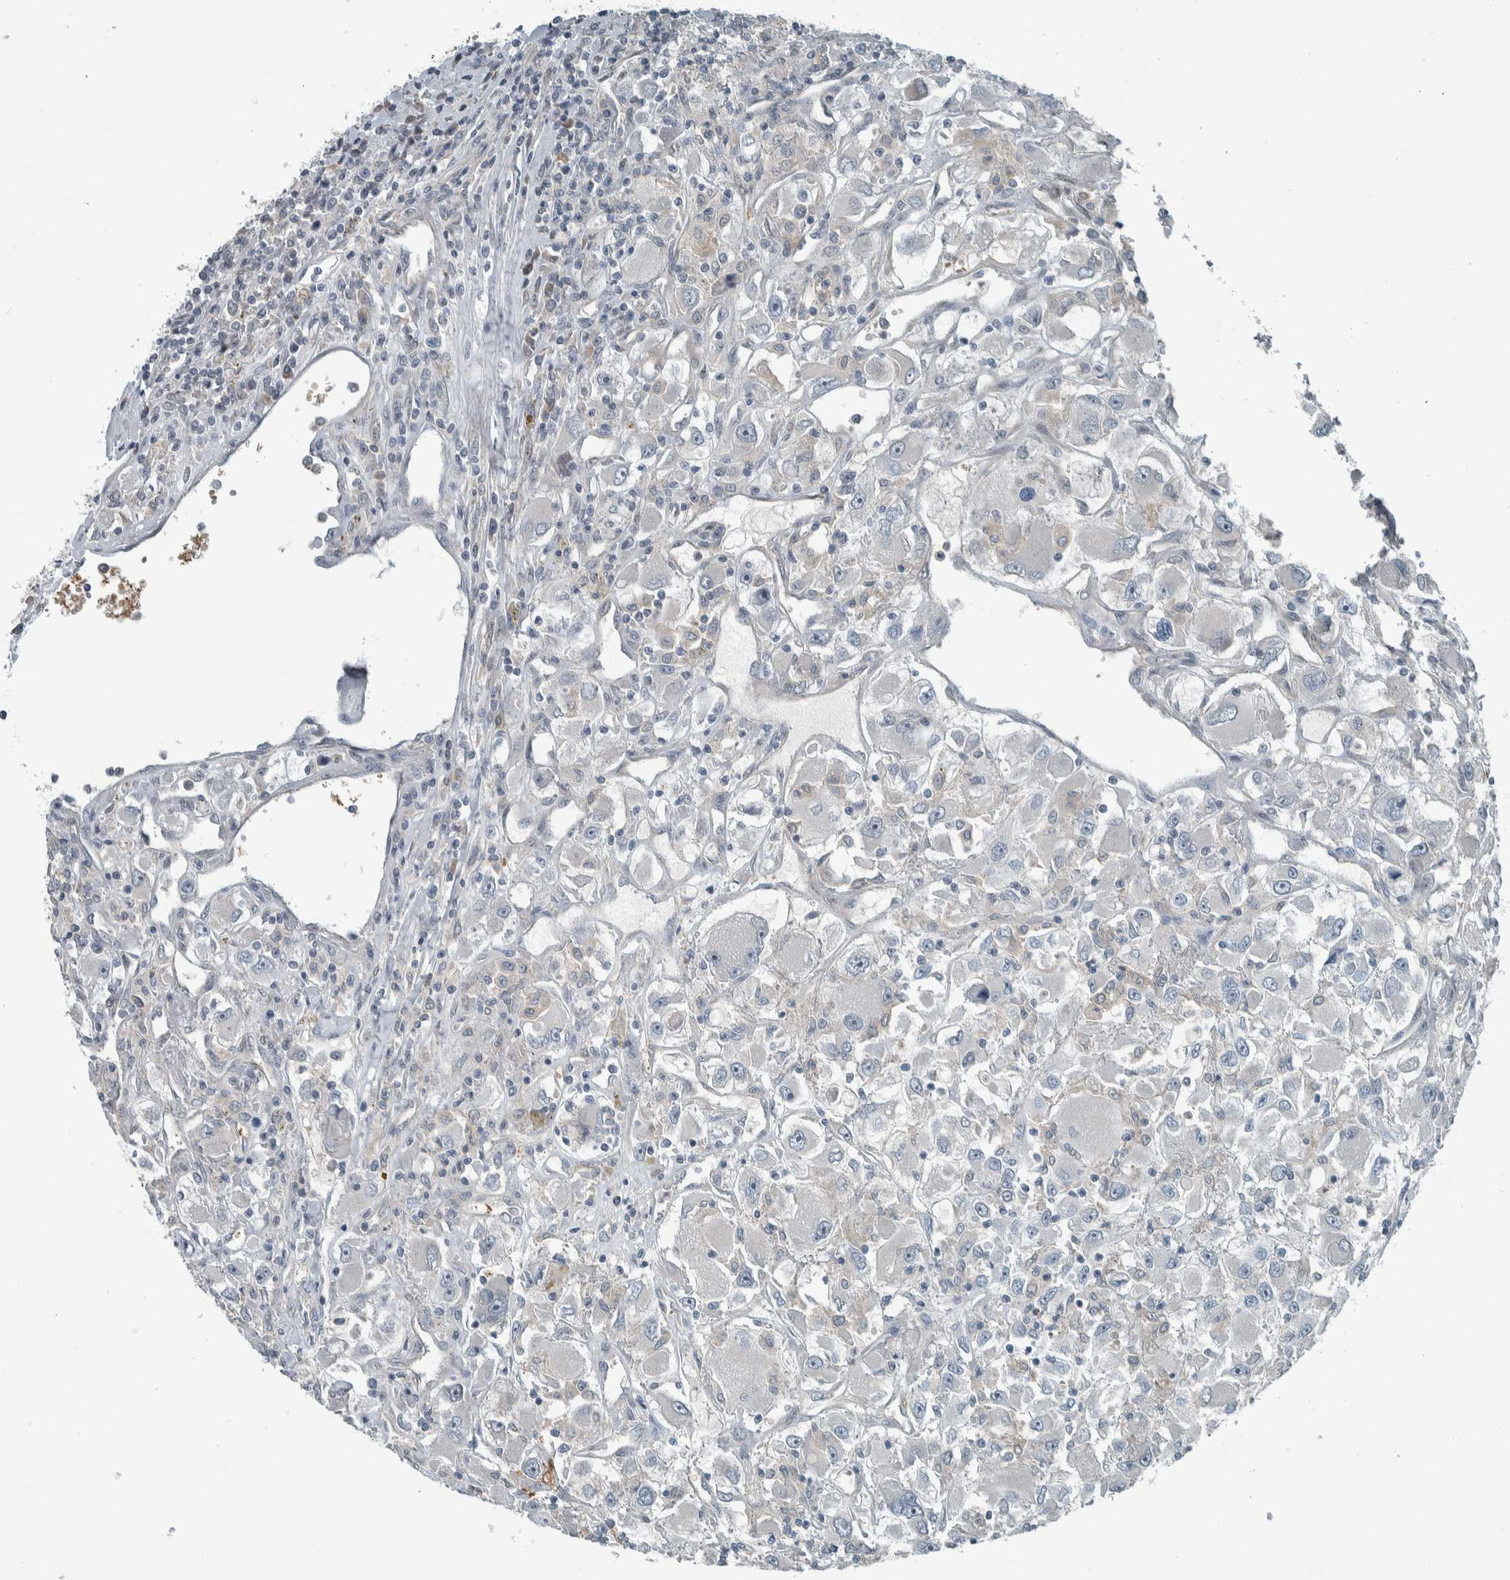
{"staining": {"intensity": "negative", "quantity": "none", "location": "none"}, "tissue": "renal cancer", "cell_type": "Tumor cells", "image_type": "cancer", "snomed": [{"axis": "morphology", "description": "Adenocarcinoma, NOS"}, {"axis": "topography", "description": "Kidney"}], "caption": "A high-resolution image shows immunohistochemistry staining of renal adenocarcinoma, which displays no significant expression in tumor cells.", "gene": "ALAD", "patient": {"sex": "female", "age": 52}}